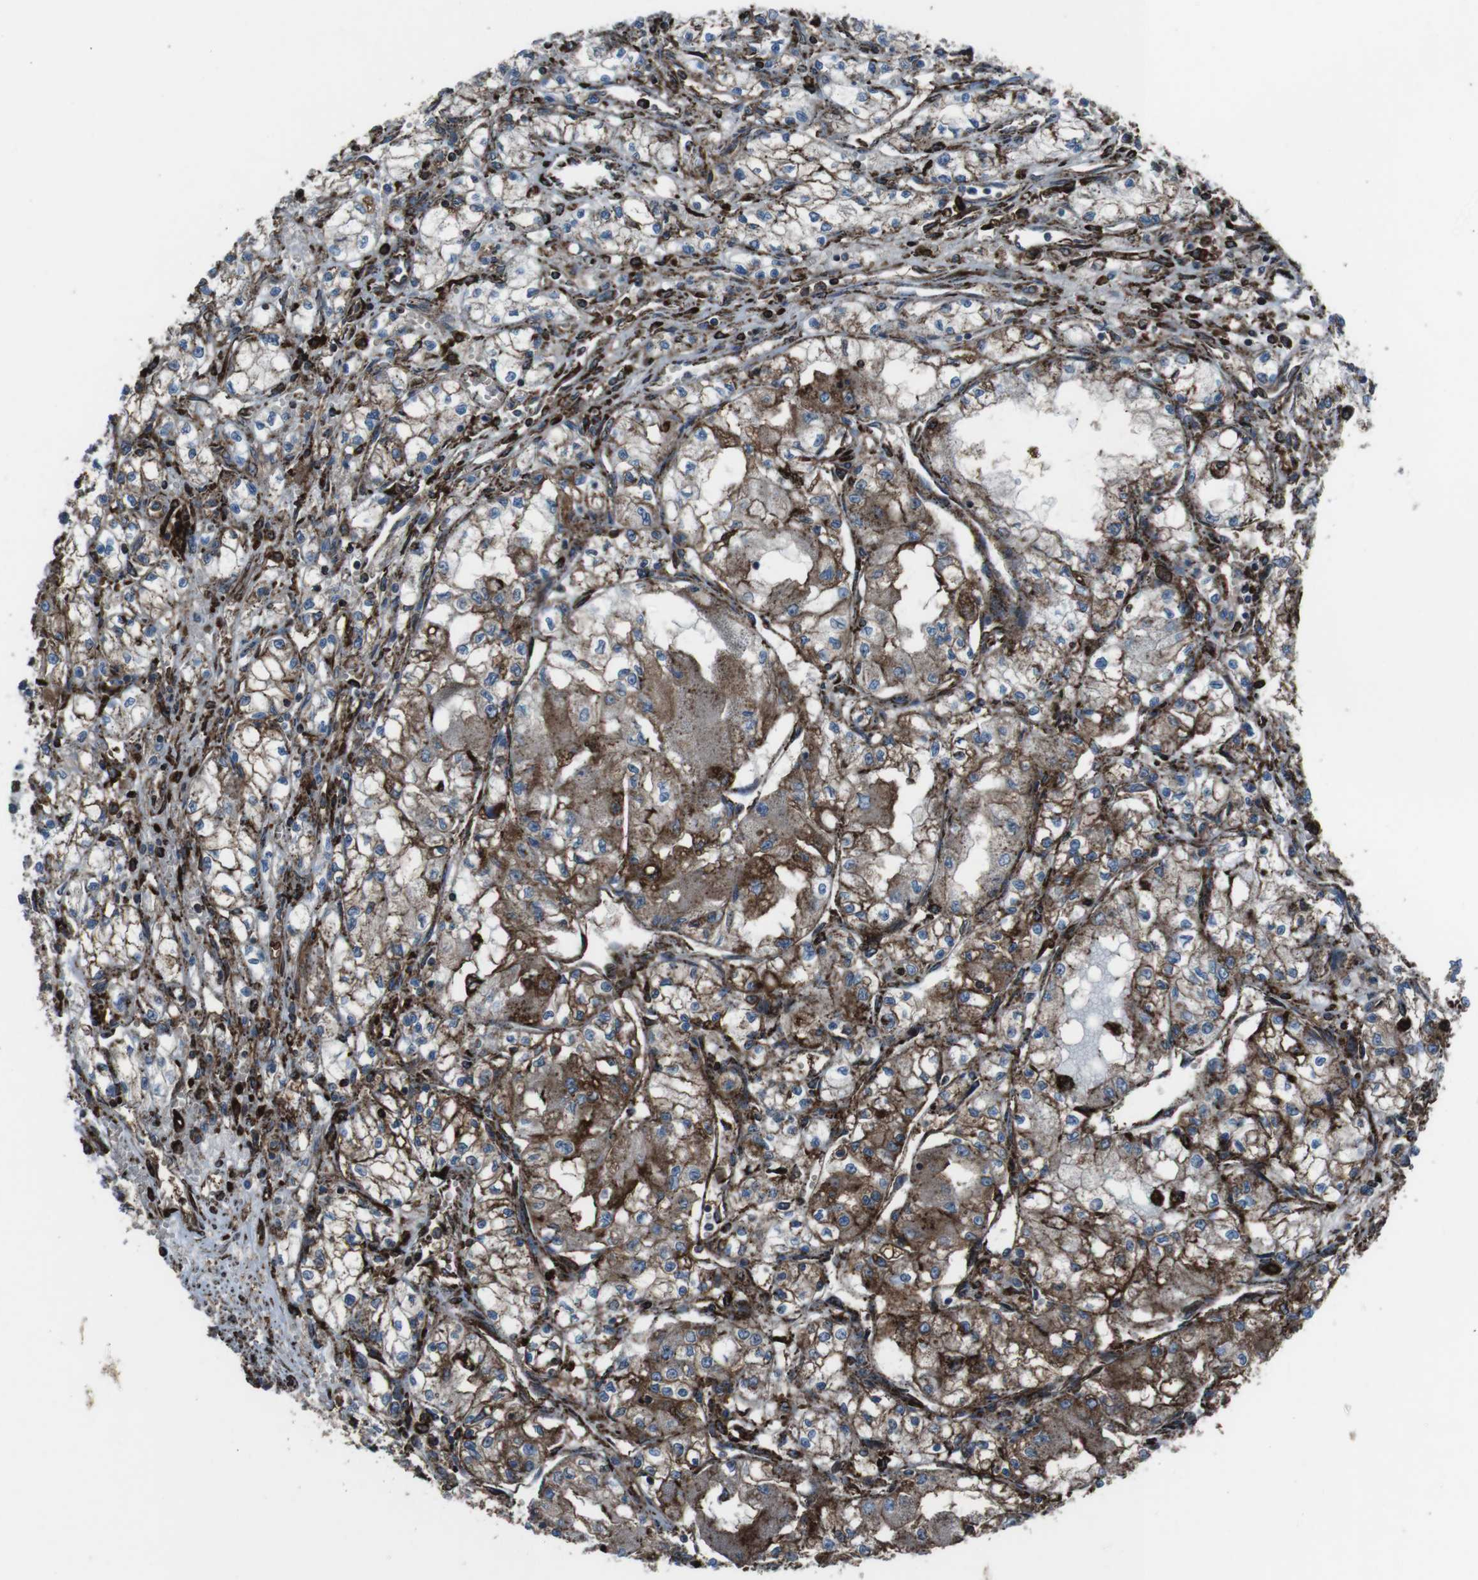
{"staining": {"intensity": "strong", "quantity": ">75%", "location": "cytoplasmic/membranous"}, "tissue": "renal cancer", "cell_type": "Tumor cells", "image_type": "cancer", "snomed": [{"axis": "morphology", "description": "Normal tissue, NOS"}, {"axis": "morphology", "description": "Adenocarcinoma, NOS"}, {"axis": "topography", "description": "Kidney"}], "caption": "This histopathology image exhibits immunohistochemistry (IHC) staining of renal cancer (adenocarcinoma), with high strong cytoplasmic/membranous positivity in about >75% of tumor cells.", "gene": "GDF10", "patient": {"sex": "male", "age": 59}}